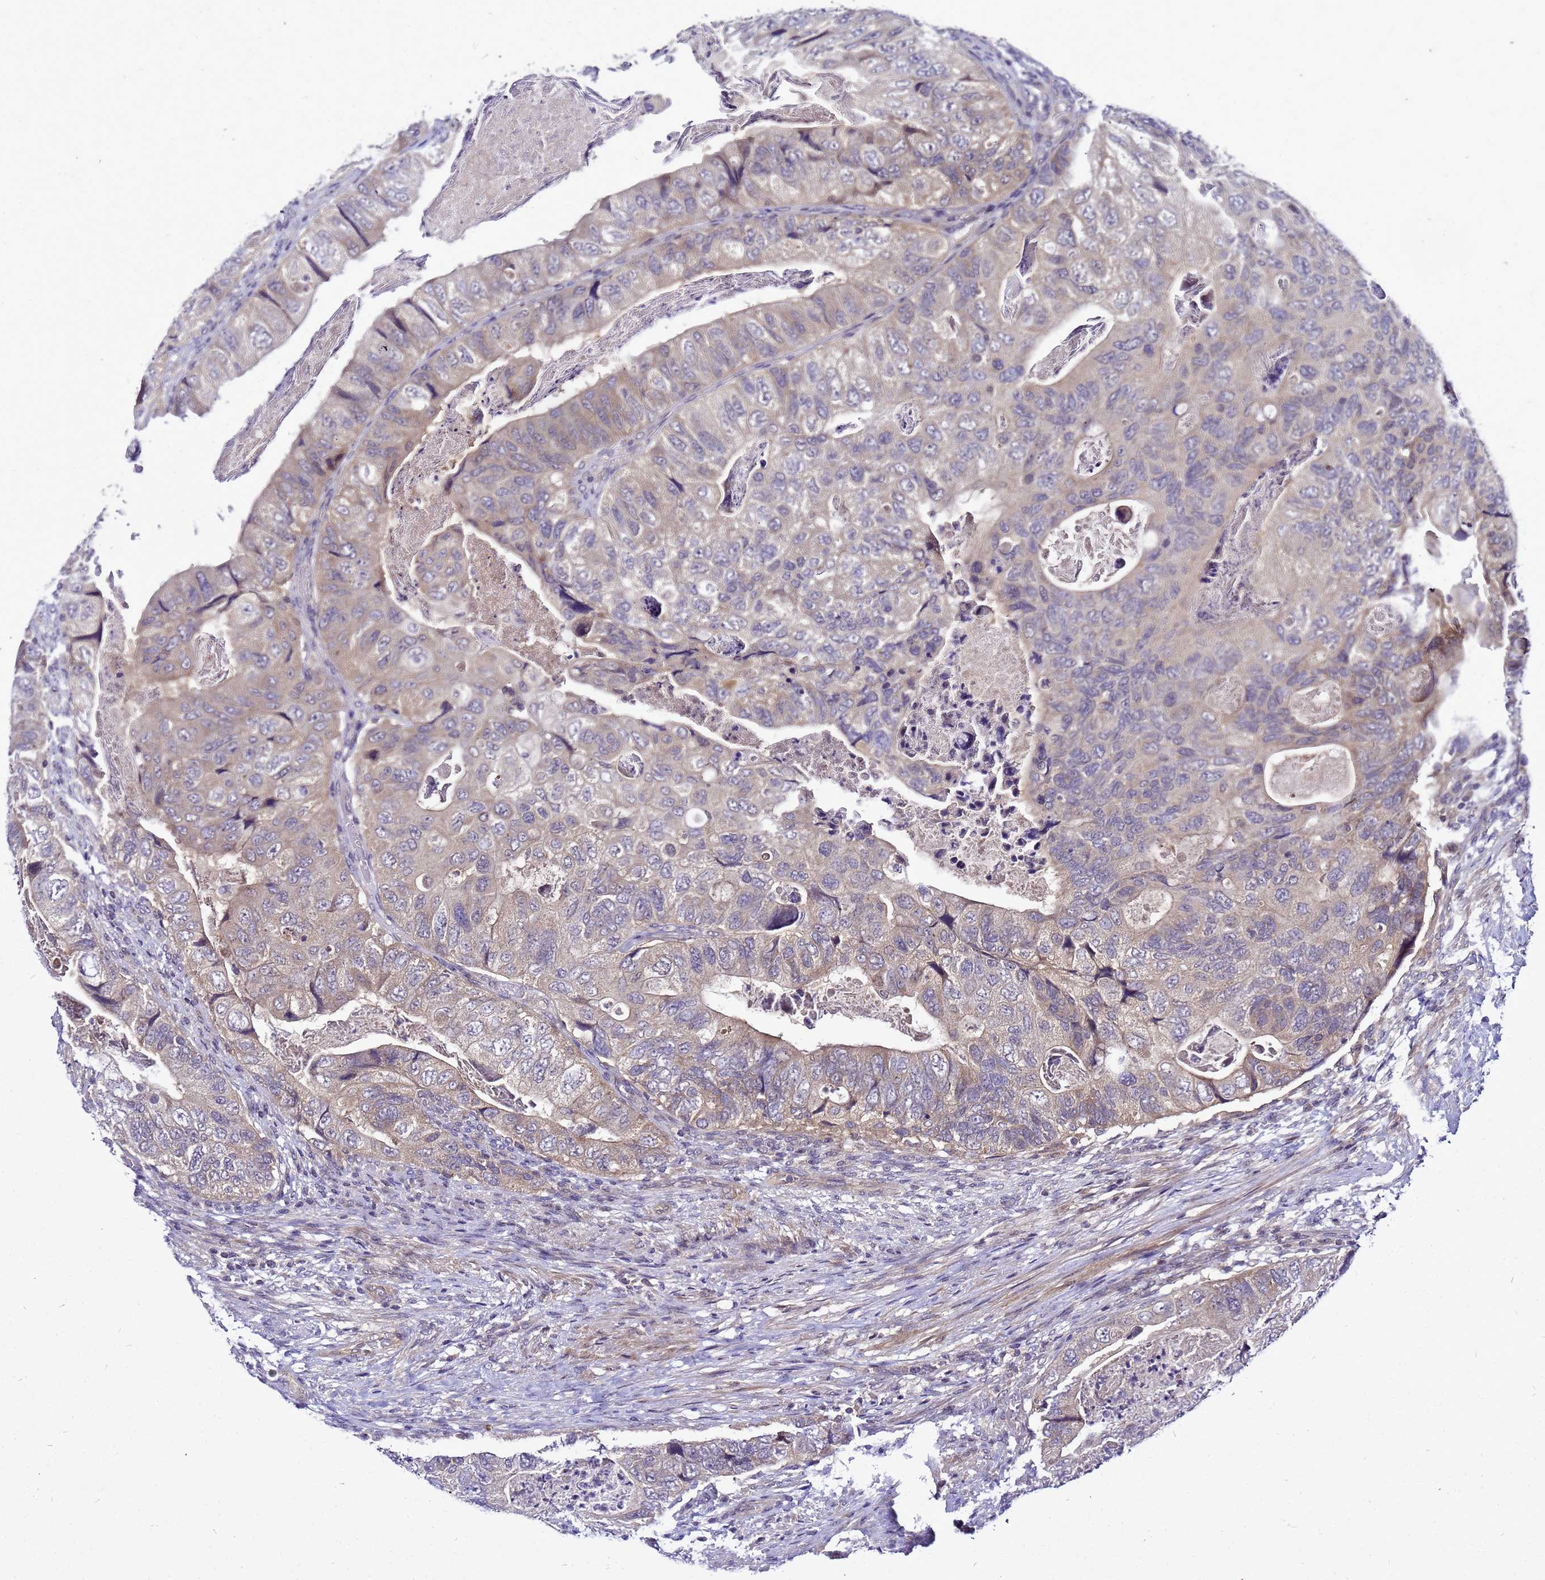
{"staining": {"intensity": "weak", "quantity": "25%-75%", "location": "cytoplasmic/membranous"}, "tissue": "colorectal cancer", "cell_type": "Tumor cells", "image_type": "cancer", "snomed": [{"axis": "morphology", "description": "Adenocarcinoma, NOS"}, {"axis": "topography", "description": "Rectum"}], "caption": "Immunohistochemistry (IHC) staining of colorectal cancer, which exhibits low levels of weak cytoplasmic/membranous expression in about 25%-75% of tumor cells indicating weak cytoplasmic/membranous protein staining. The staining was performed using DAB (3,3'-diaminobenzidine) (brown) for protein detection and nuclei were counterstained in hematoxylin (blue).", "gene": "SAT1", "patient": {"sex": "male", "age": 63}}